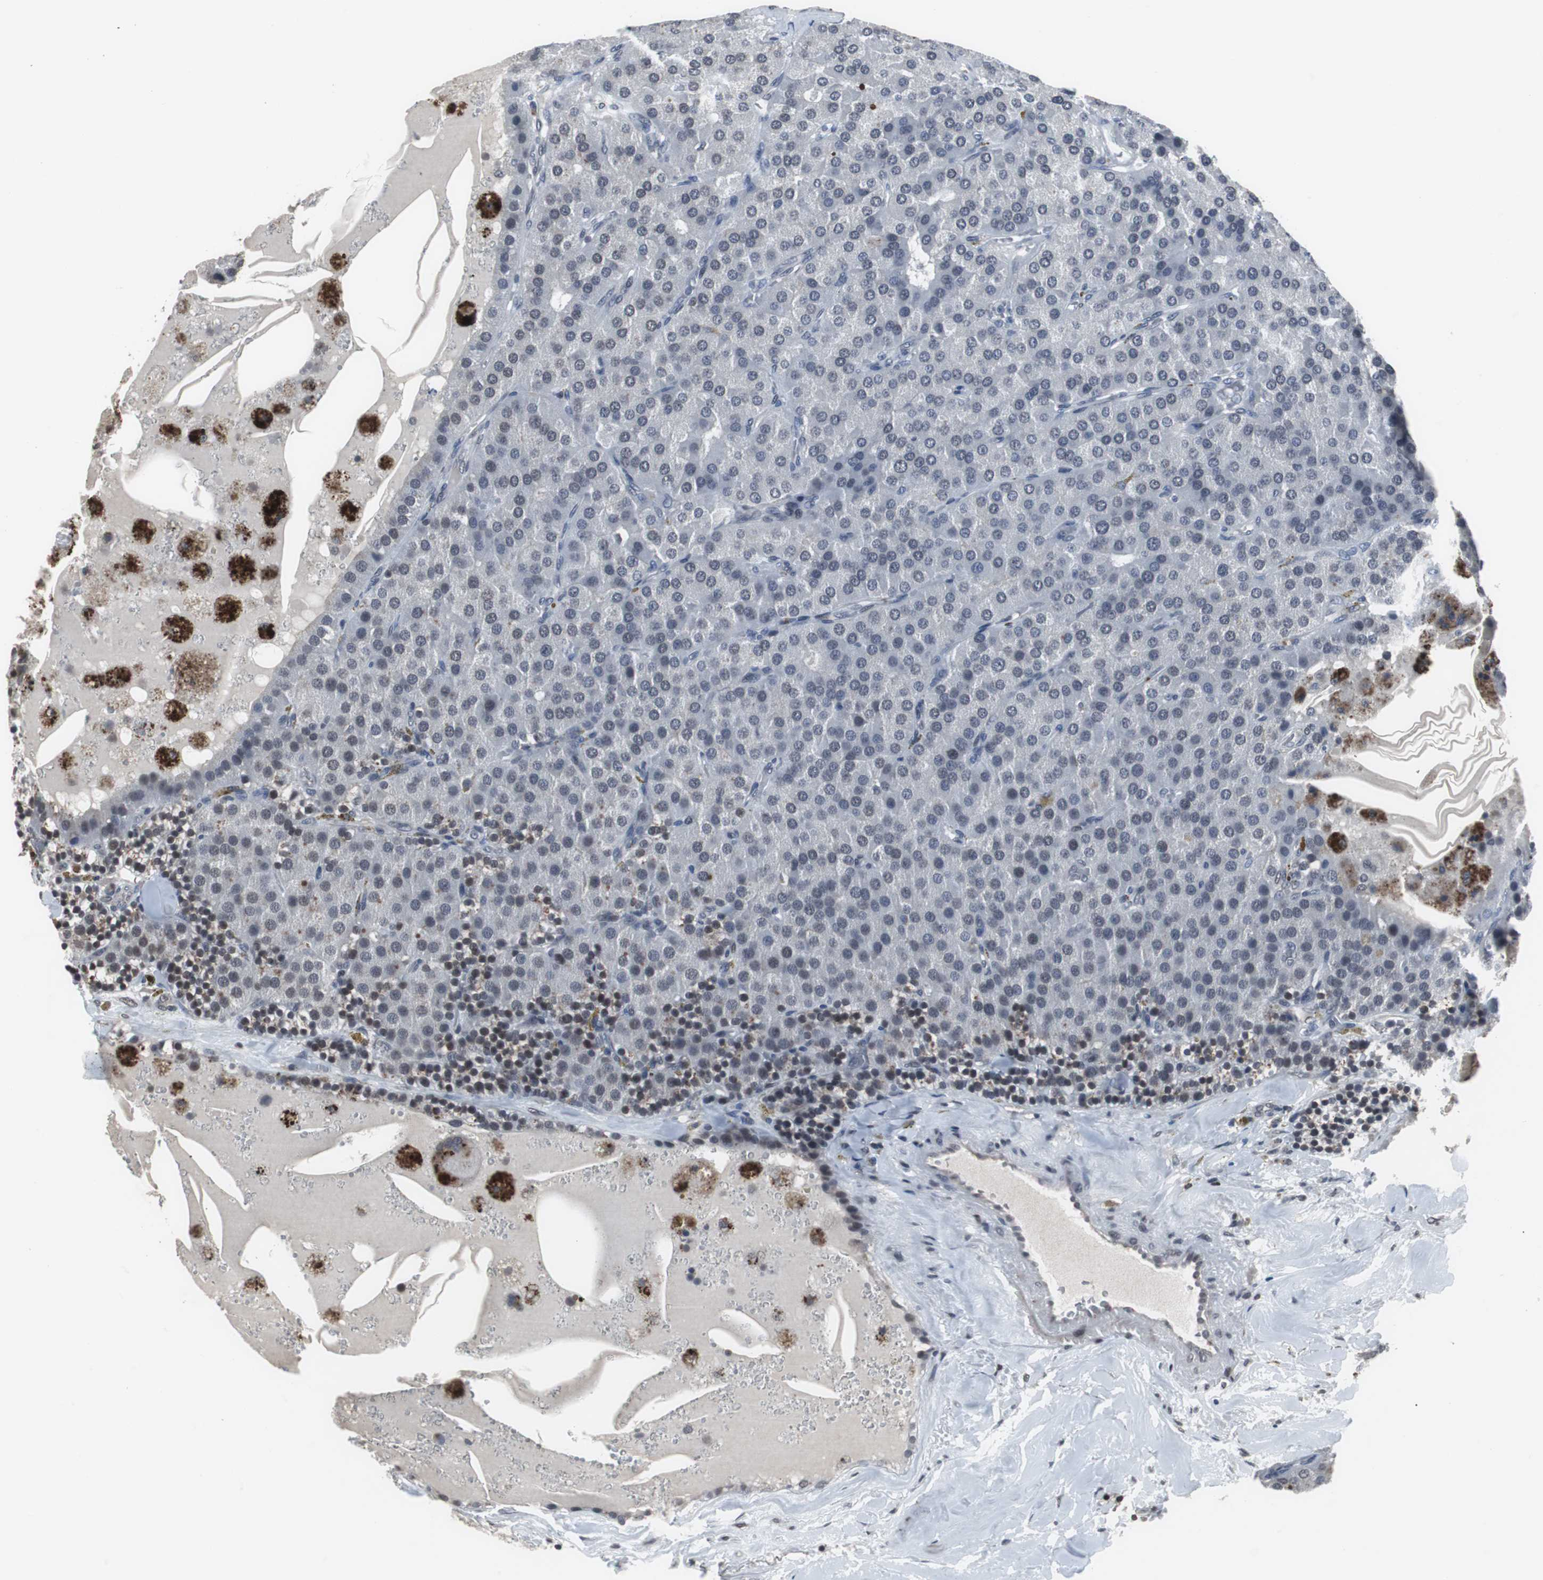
{"staining": {"intensity": "negative", "quantity": "none", "location": "none"}, "tissue": "parathyroid gland", "cell_type": "Glandular cells", "image_type": "normal", "snomed": [{"axis": "morphology", "description": "Normal tissue, NOS"}, {"axis": "morphology", "description": "Adenoma, NOS"}, {"axis": "topography", "description": "Parathyroid gland"}], "caption": "A high-resolution photomicrograph shows IHC staining of unremarkable parathyroid gland, which demonstrates no significant expression in glandular cells. (Brightfield microscopy of DAB (3,3'-diaminobenzidine) immunohistochemistry (IHC) at high magnification).", "gene": "FOXP4", "patient": {"sex": "female", "age": 86}}